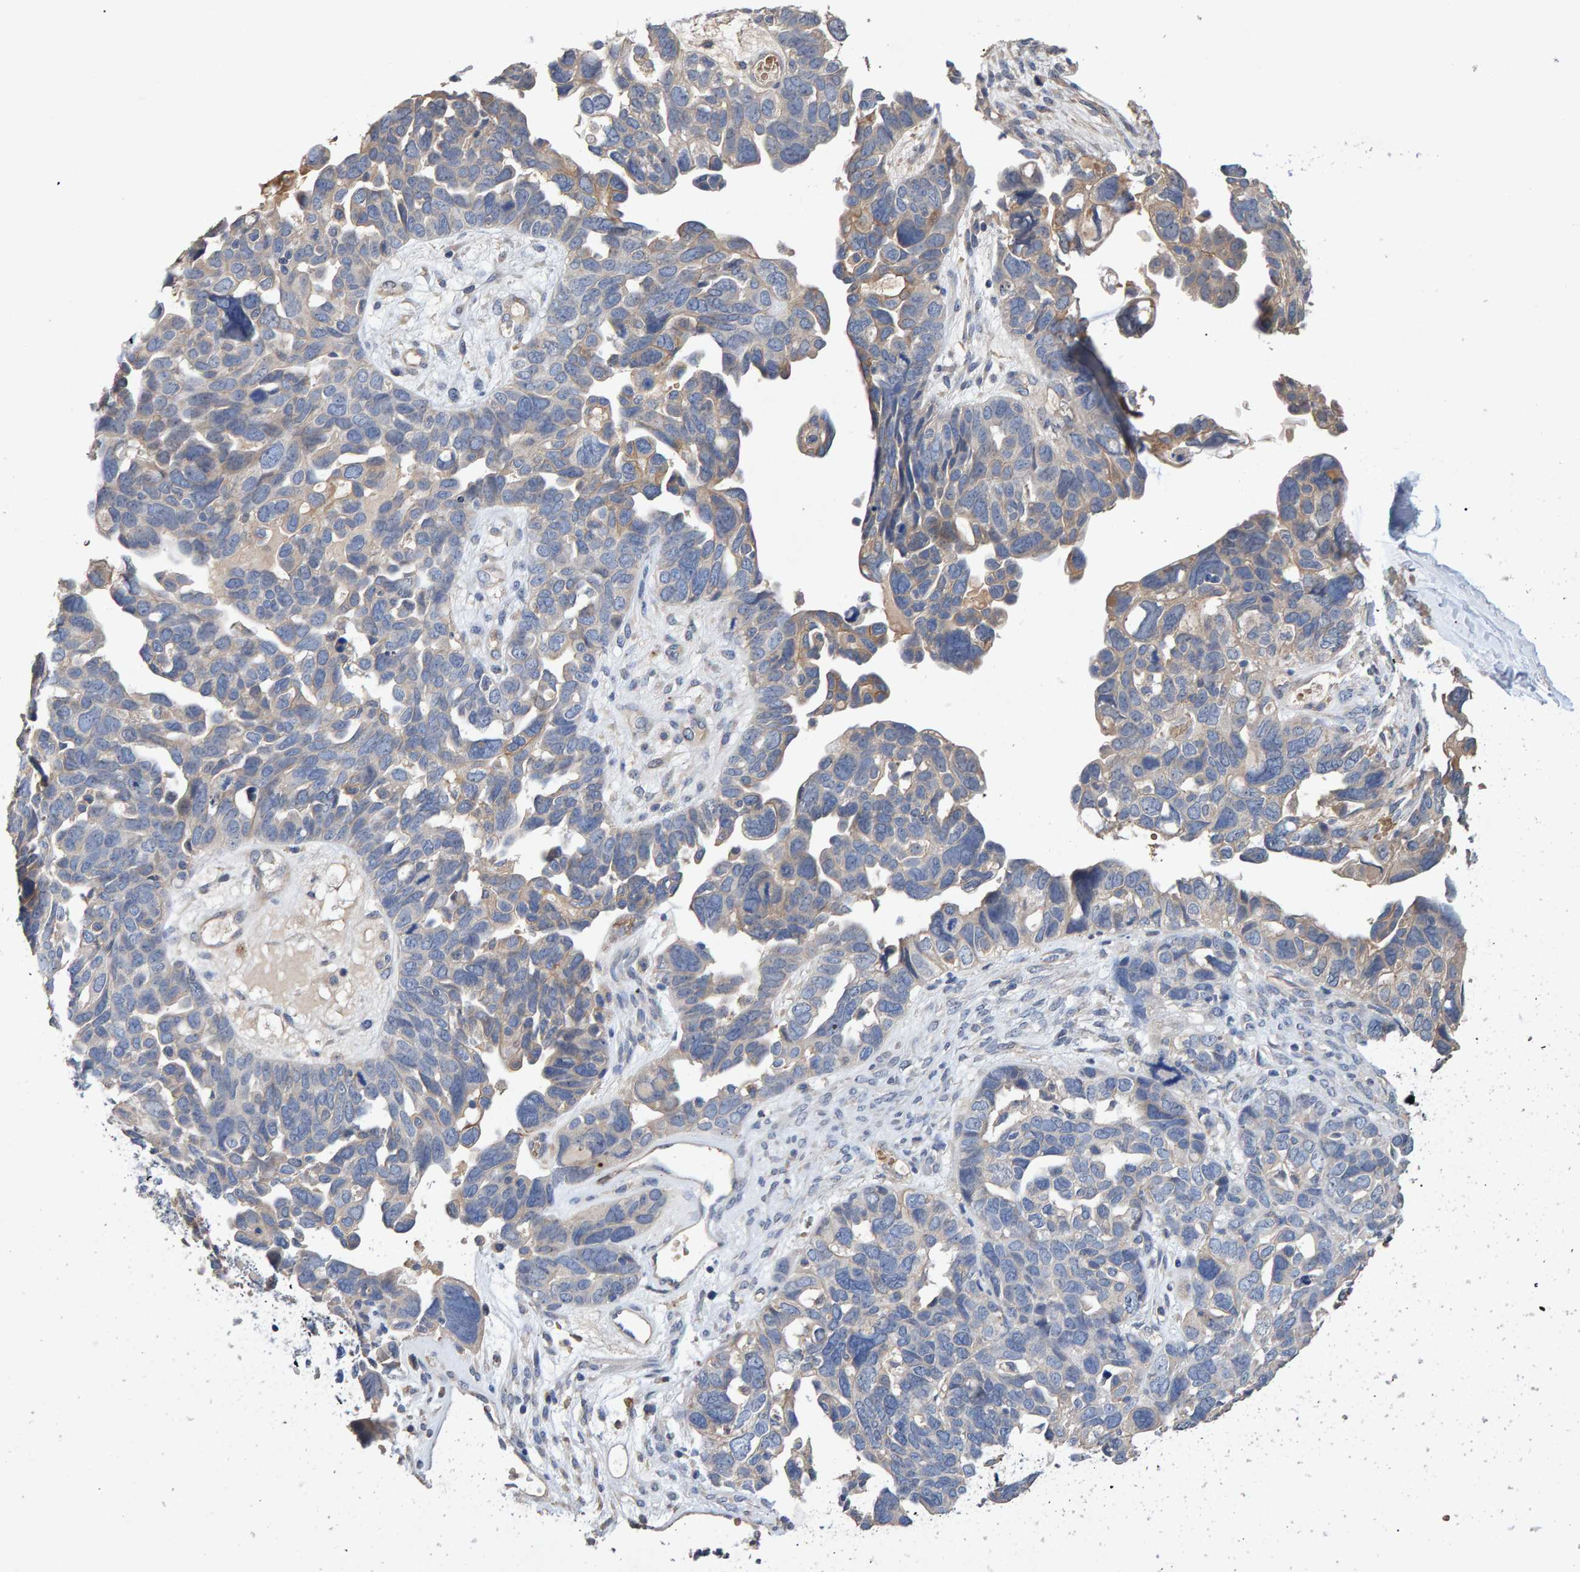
{"staining": {"intensity": "moderate", "quantity": "<25%", "location": "cytoplasmic/membranous"}, "tissue": "ovarian cancer", "cell_type": "Tumor cells", "image_type": "cancer", "snomed": [{"axis": "morphology", "description": "Cystadenocarcinoma, mucinous, NOS"}, {"axis": "topography", "description": "Ovary"}], "caption": "Immunohistochemical staining of human ovarian cancer (mucinous cystadenocarcinoma) demonstrates low levels of moderate cytoplasmic/membranous protein expression in about <25% of tumor cells.", "gene": "EFR3A", "patient": {"sex": "female", "age": 61}}